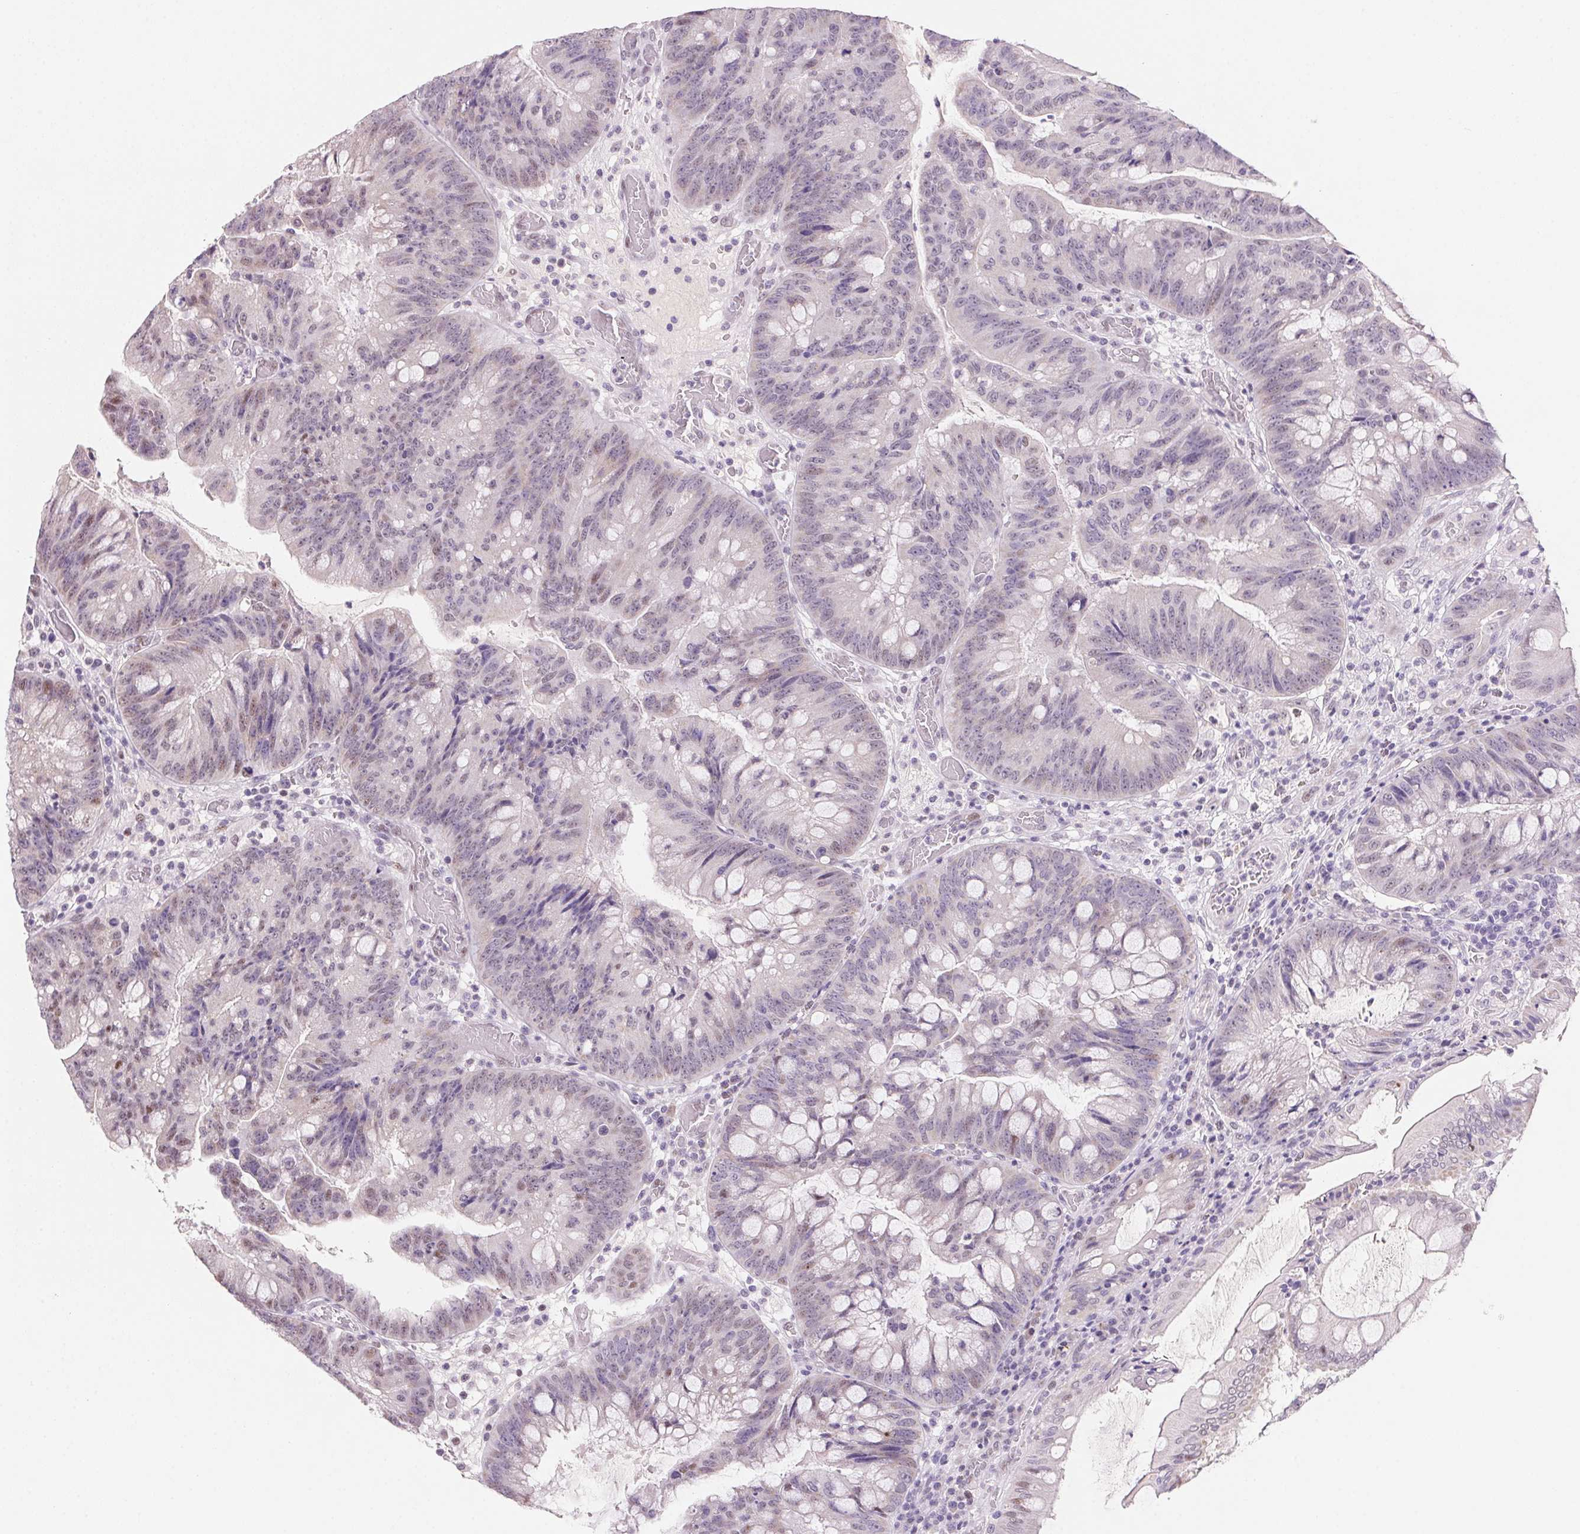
{"staining": {"intensity": "negative", "quantity": "none", "location": "none"}, "tissue": "colorectal cancer", "cell_type": "Tumor cells", "image_type": "cancer", "snomed": [{"axis": "morphology", "description": "Adenocarcinoma, NOS"}, {"axis": "topography", "description": "Colon"}], "caption": "The IHC image has no significant positivity in tumor cells of adenocarcinoma (colorectal) tissue.", "gene": "DPPA5", "patient": {"sex": "male", "age": 62}}